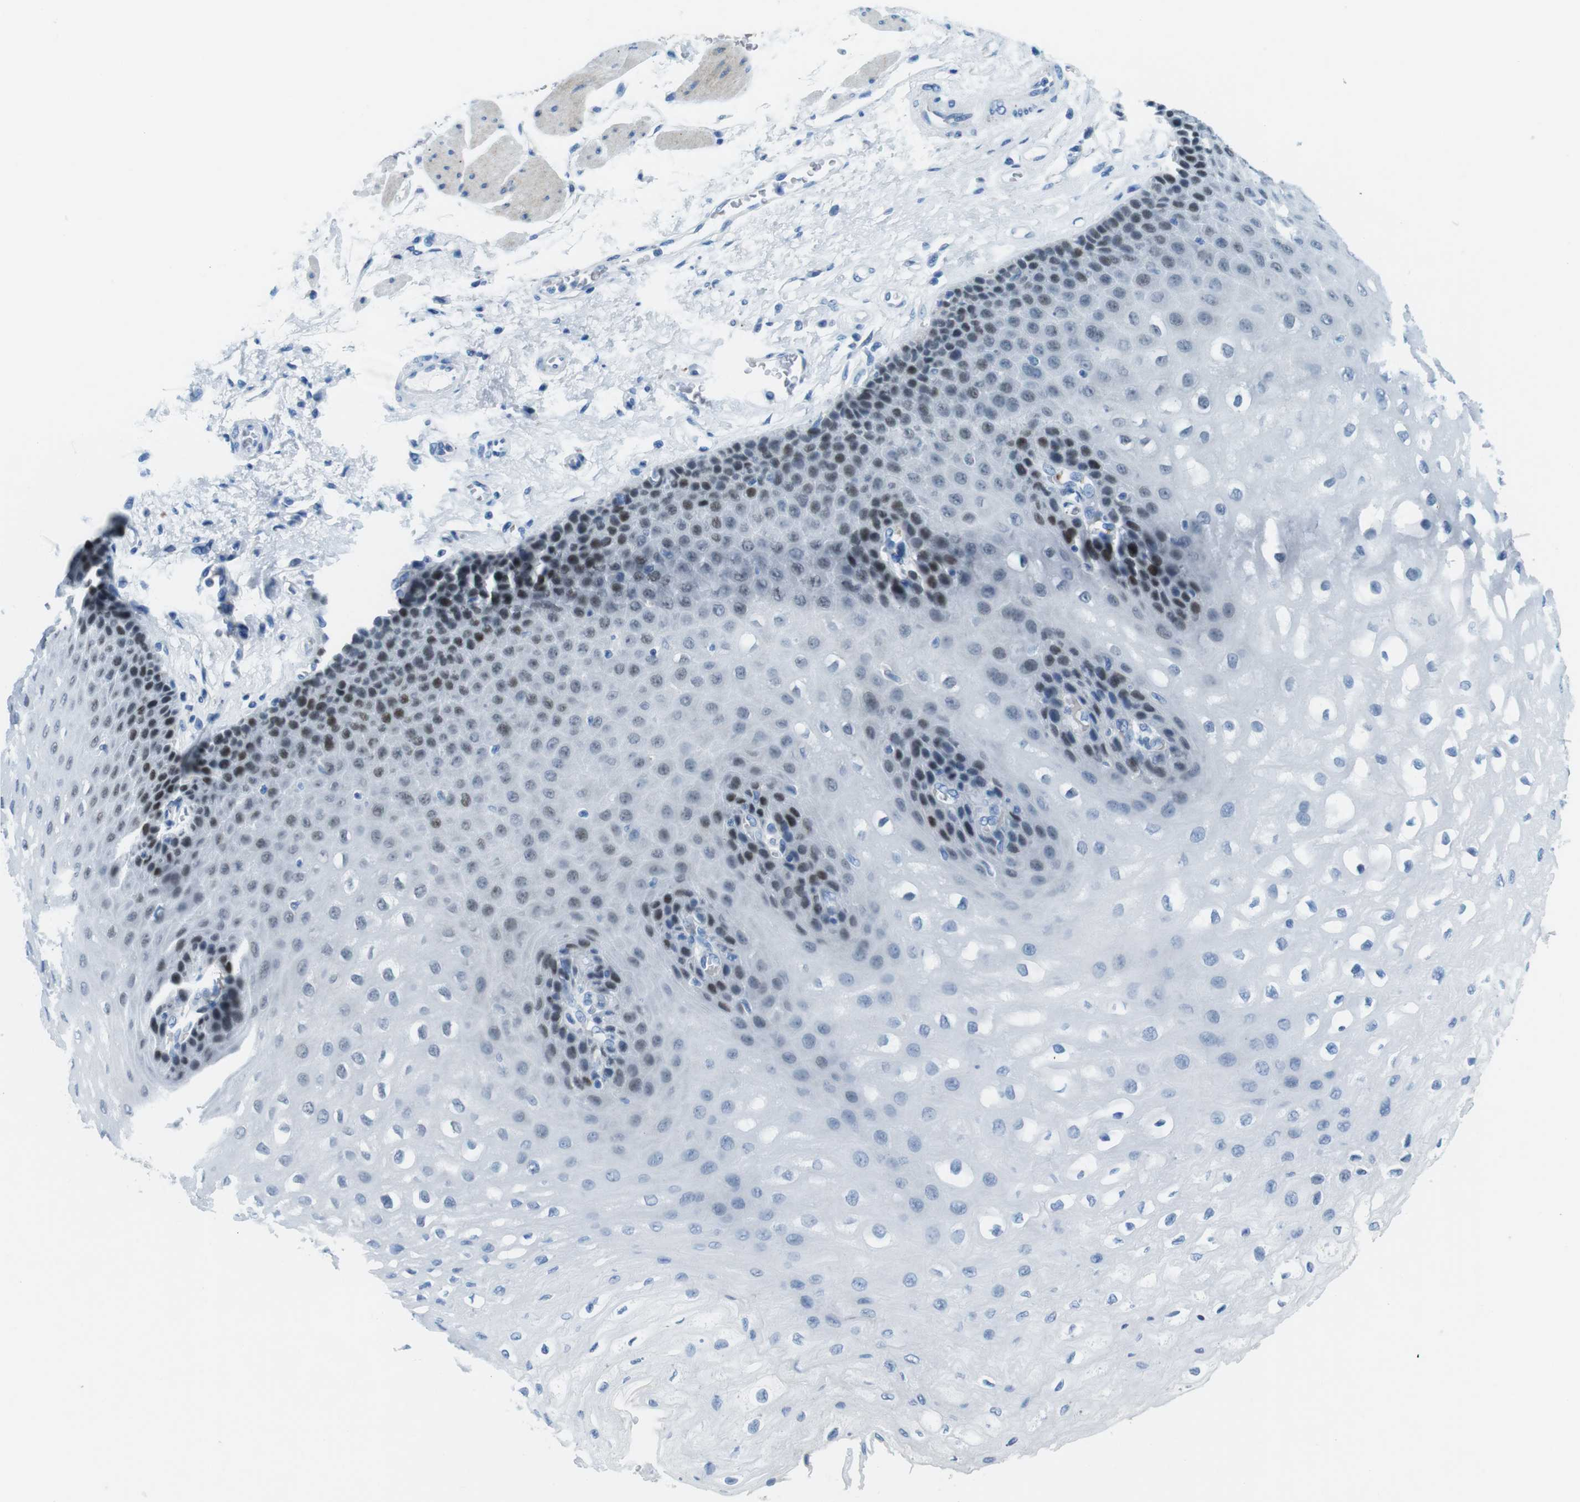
{"staining": {"intensity": "moderate", "quantity": "<25%", "location": "nuclear"}, "tissue": "esophagus", "cell_type": "Squamous epithelial cells", "image_type": "normal", "snomed": [{"axis": "morphology", "description": "Normal tissue, NOS"}, {"axis": "topography", "description": "Esophagus"}], "caption": "High-magnification brightfield microscopy of normal esophagus stained with DAB (brown) and counterstained with hematoxylin (blue). squamous epithelial cells exhibit moderate nuclear expression is appreciated in approximately<25% of cells.", "gene": "TFAP2C", "patient": {"sex": "female", "age": 72}}